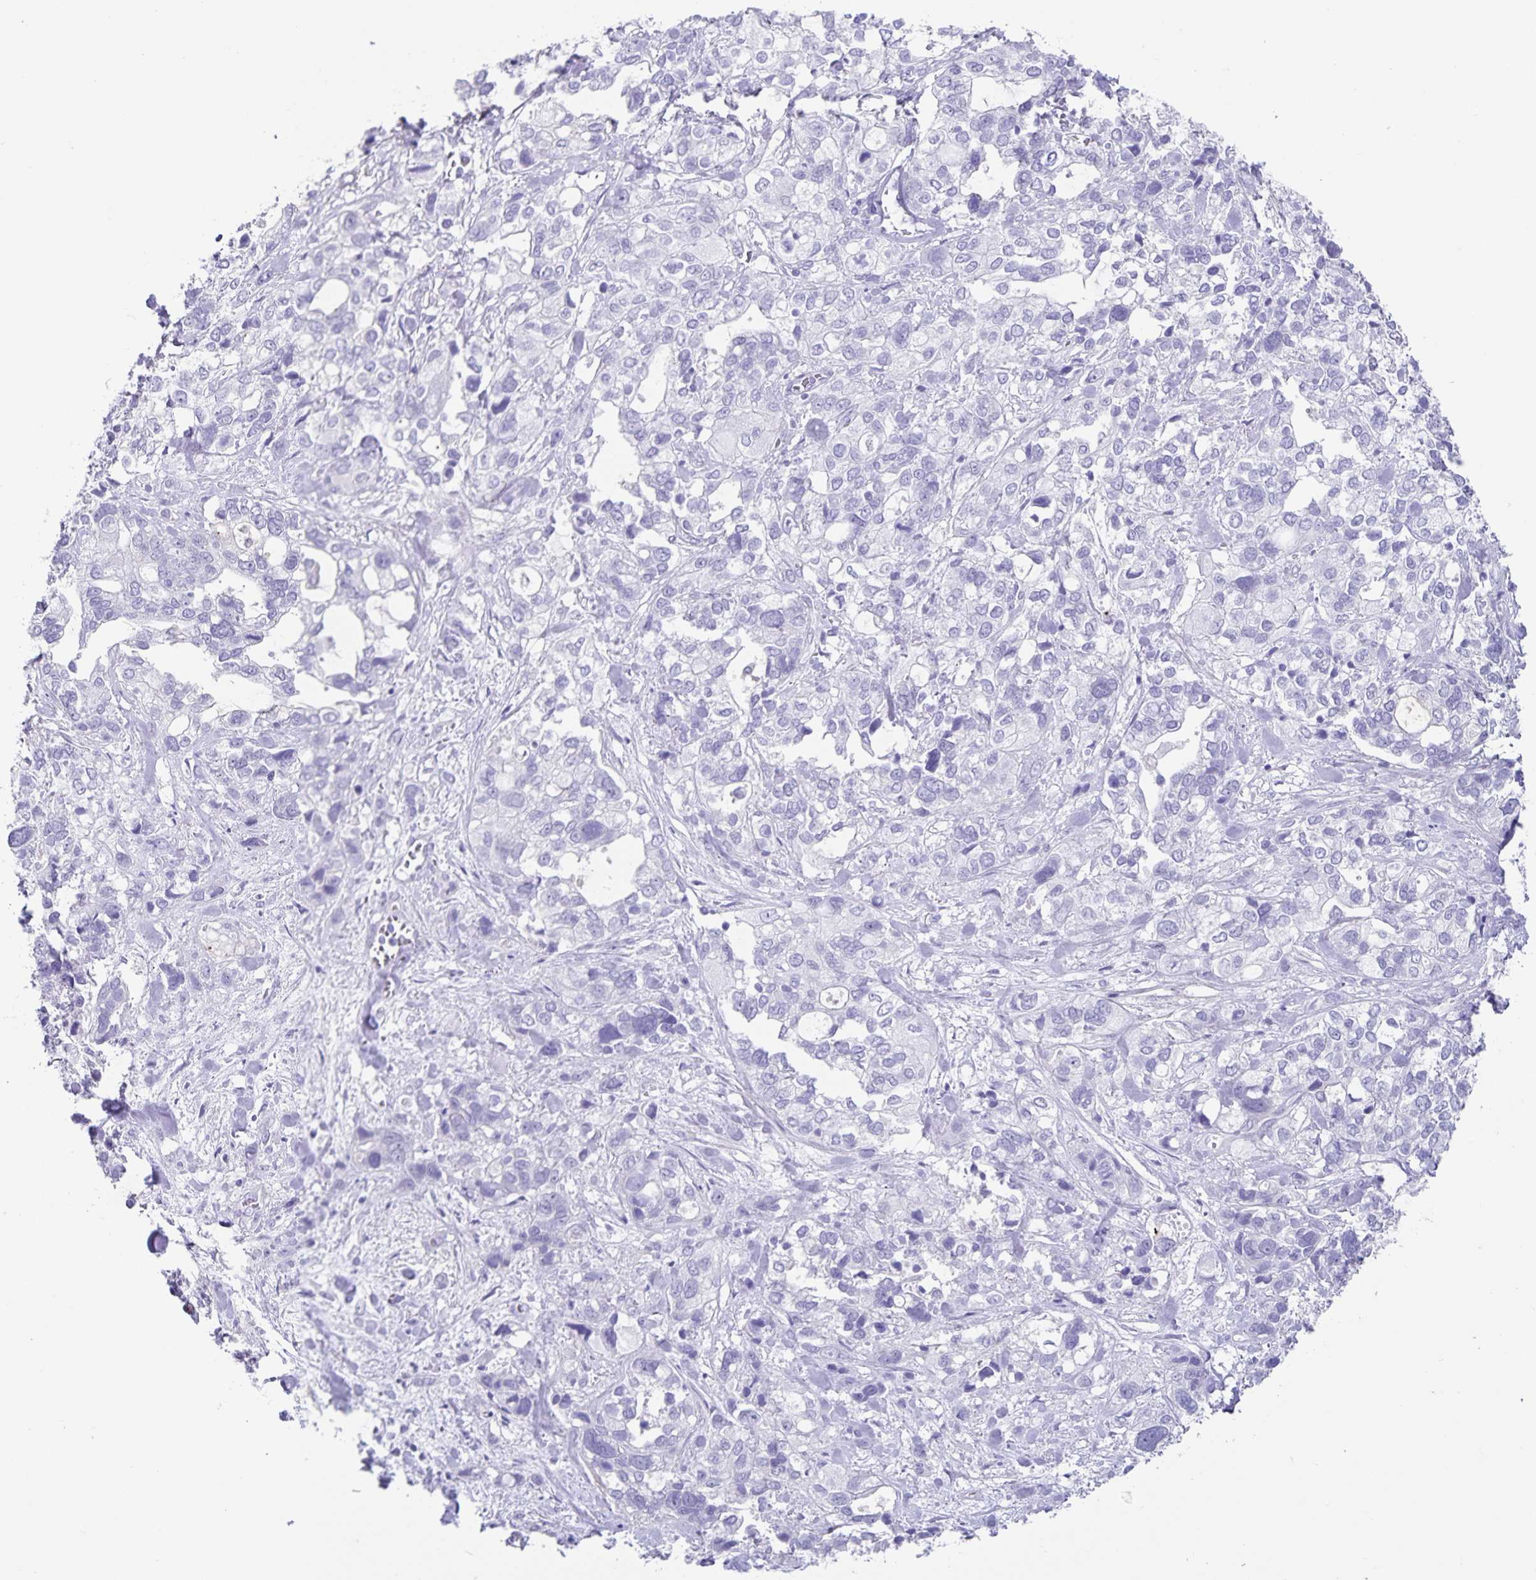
{"staining": {"intensity": "negative", "quantity": "none", "location": "none"}, "tissue": "stomach cancer", "cell_type": "Tumor cells", "image_type": "cancer", "snomed": [{"axis": "morphology", "description": "Adenocarcinoma, NOS"}, {"axis": "topography", "description": "Stomach, upper"}], "caption": "Immunohistochemistry (IHC) histopathology image of human stomach cancer stained for a protein (brown), which exhibits no positivity in tumor cells.", "gene": "C11orf42", "patient": {"sex": "female", "age": 81}}